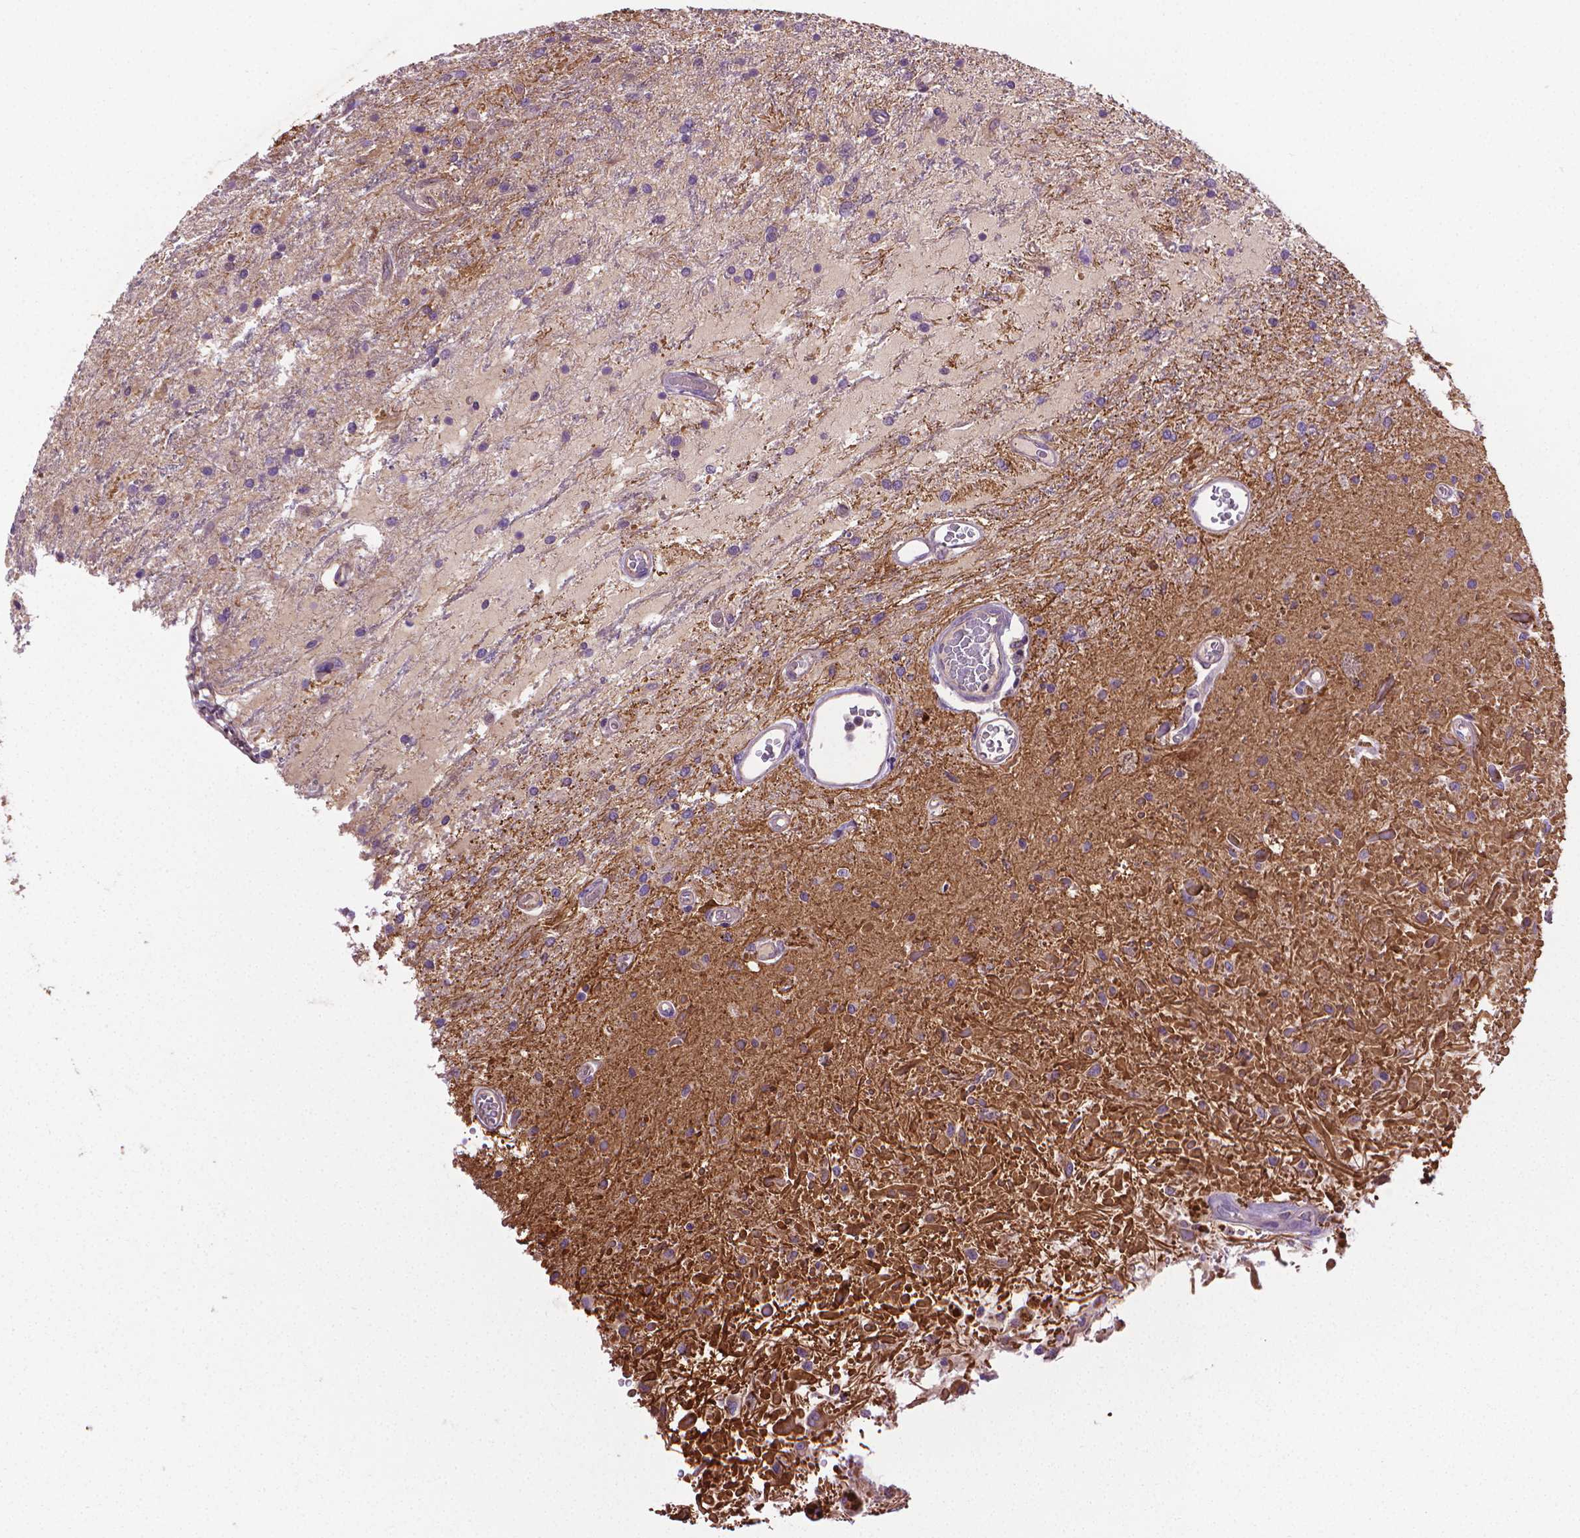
{"staining": {"intensity": "moderate", "quantity": "<25%", "location": "cytoplasmic/membranous"}, "tissue": "glioma", "cell_type": "Tumor cells", "image_type": "cancer", "snomed": [{"axis": "morphology", "description": "Glioma, malignant, Low grade"}, {"axis": "topography", "description": "Cerebellum"}], "caption": "Immunohistochemistry (IHC) of human glioma reveals low levels of moderate cytoplasmic/membranous positivity in approximately <25% of tumor cells.", "gene": "SLC51B", "patient": {"sex": "female", "age": 14}}